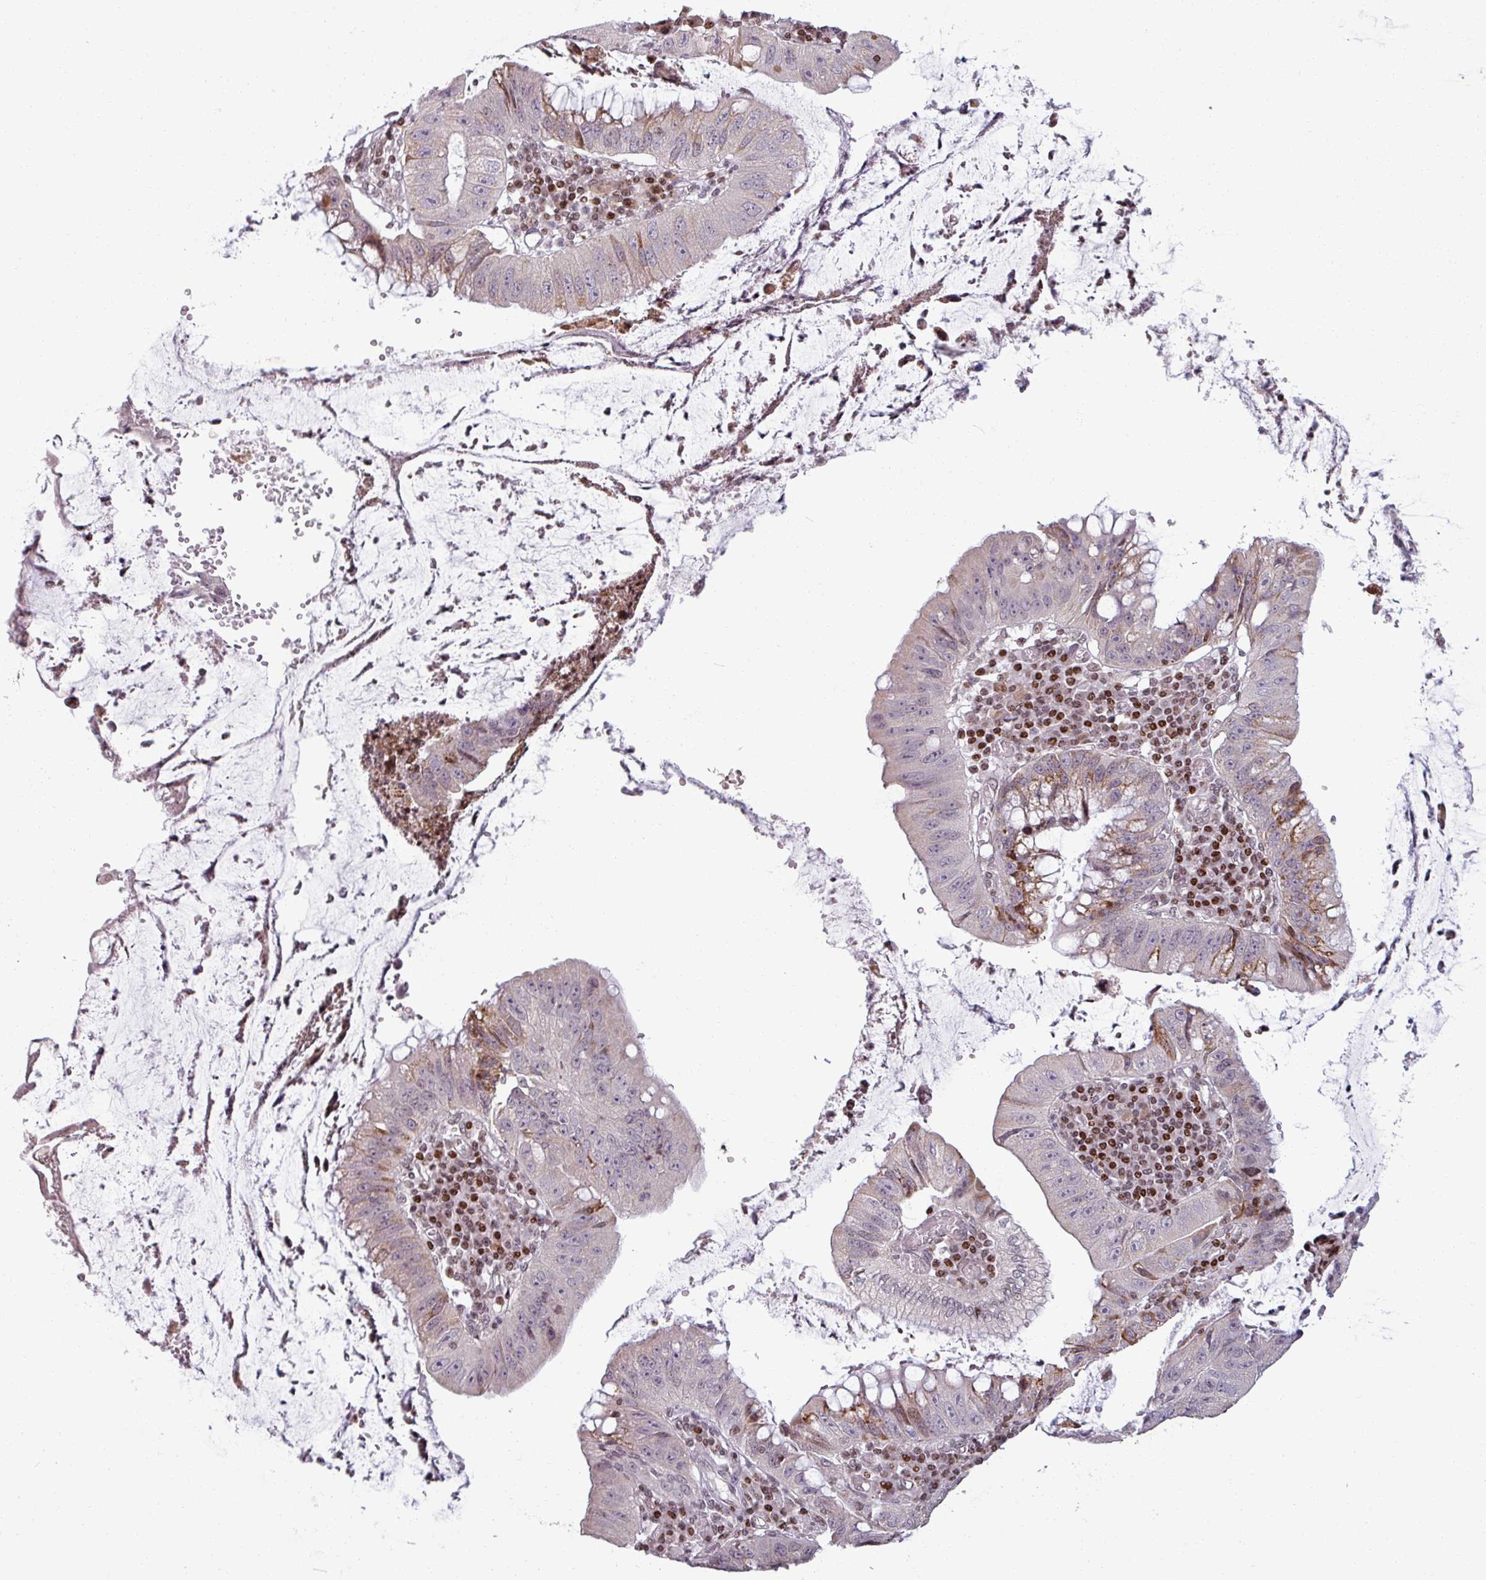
{"staining": {"intensity": "moderate", "quantity": "<25%", "location": "cytoplasmic/membranous"}, "tissue": "stomach cancer", "cell_type": "Tumor cells", "image_type": "cancer", "snomed": [{"axis": "morphology", "description": "Adenocarcinoma, NOS"}, {"axis": "topography", "description": "Stomach"}], "caption": "A brown stain labels moderate cytoplasmic/membranous staining of a protein in human stomach adenocarcinoma tumor cells.", "gene": "NCOR1", "patient": {"sex": "male", "age": 59}}